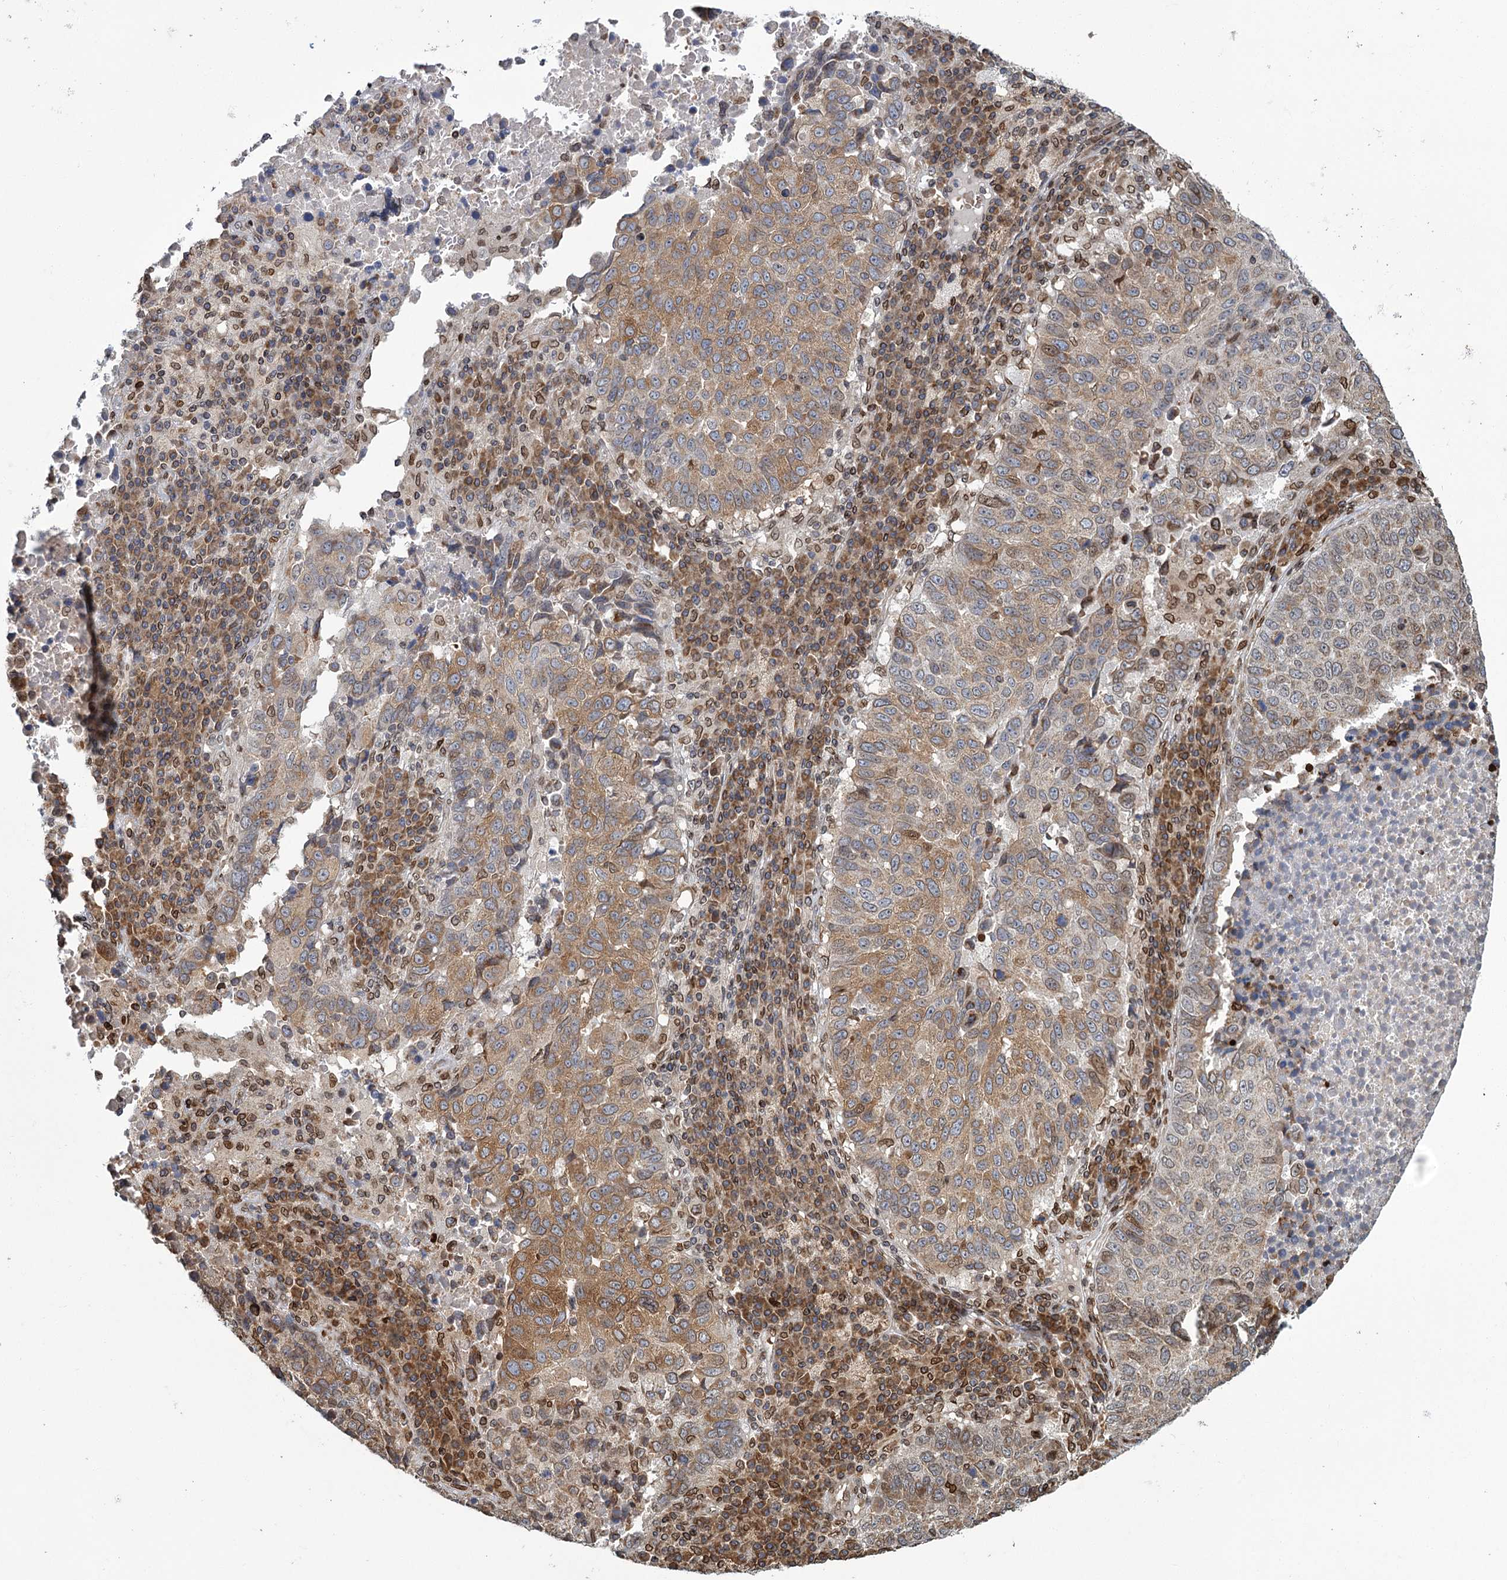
{"staining": {"intensity": "moderate", "quantity": ">75%", "location": "cytoplasmic/membranous,nuclear"}, "tissue": "lung cancer", "cell_type": "Tumor cells", "image_type": "cancer", "snomed": [{"axis": "morphology", "description": "Squamous cell carcinoma, NOS"}, {"axis": "topography", "description": "Lung"}], "caption": "Protein expression analysis of lung squamous cell carcinoma reveals moderate cytoplasmic/membranous and nuclear expression in about >75% of tumor cells. The protein of interest is shown in brown color, while the nuclei are stained blue.", "gene": "CFAP46", "patient": {"sex": "male", "age": 73}}